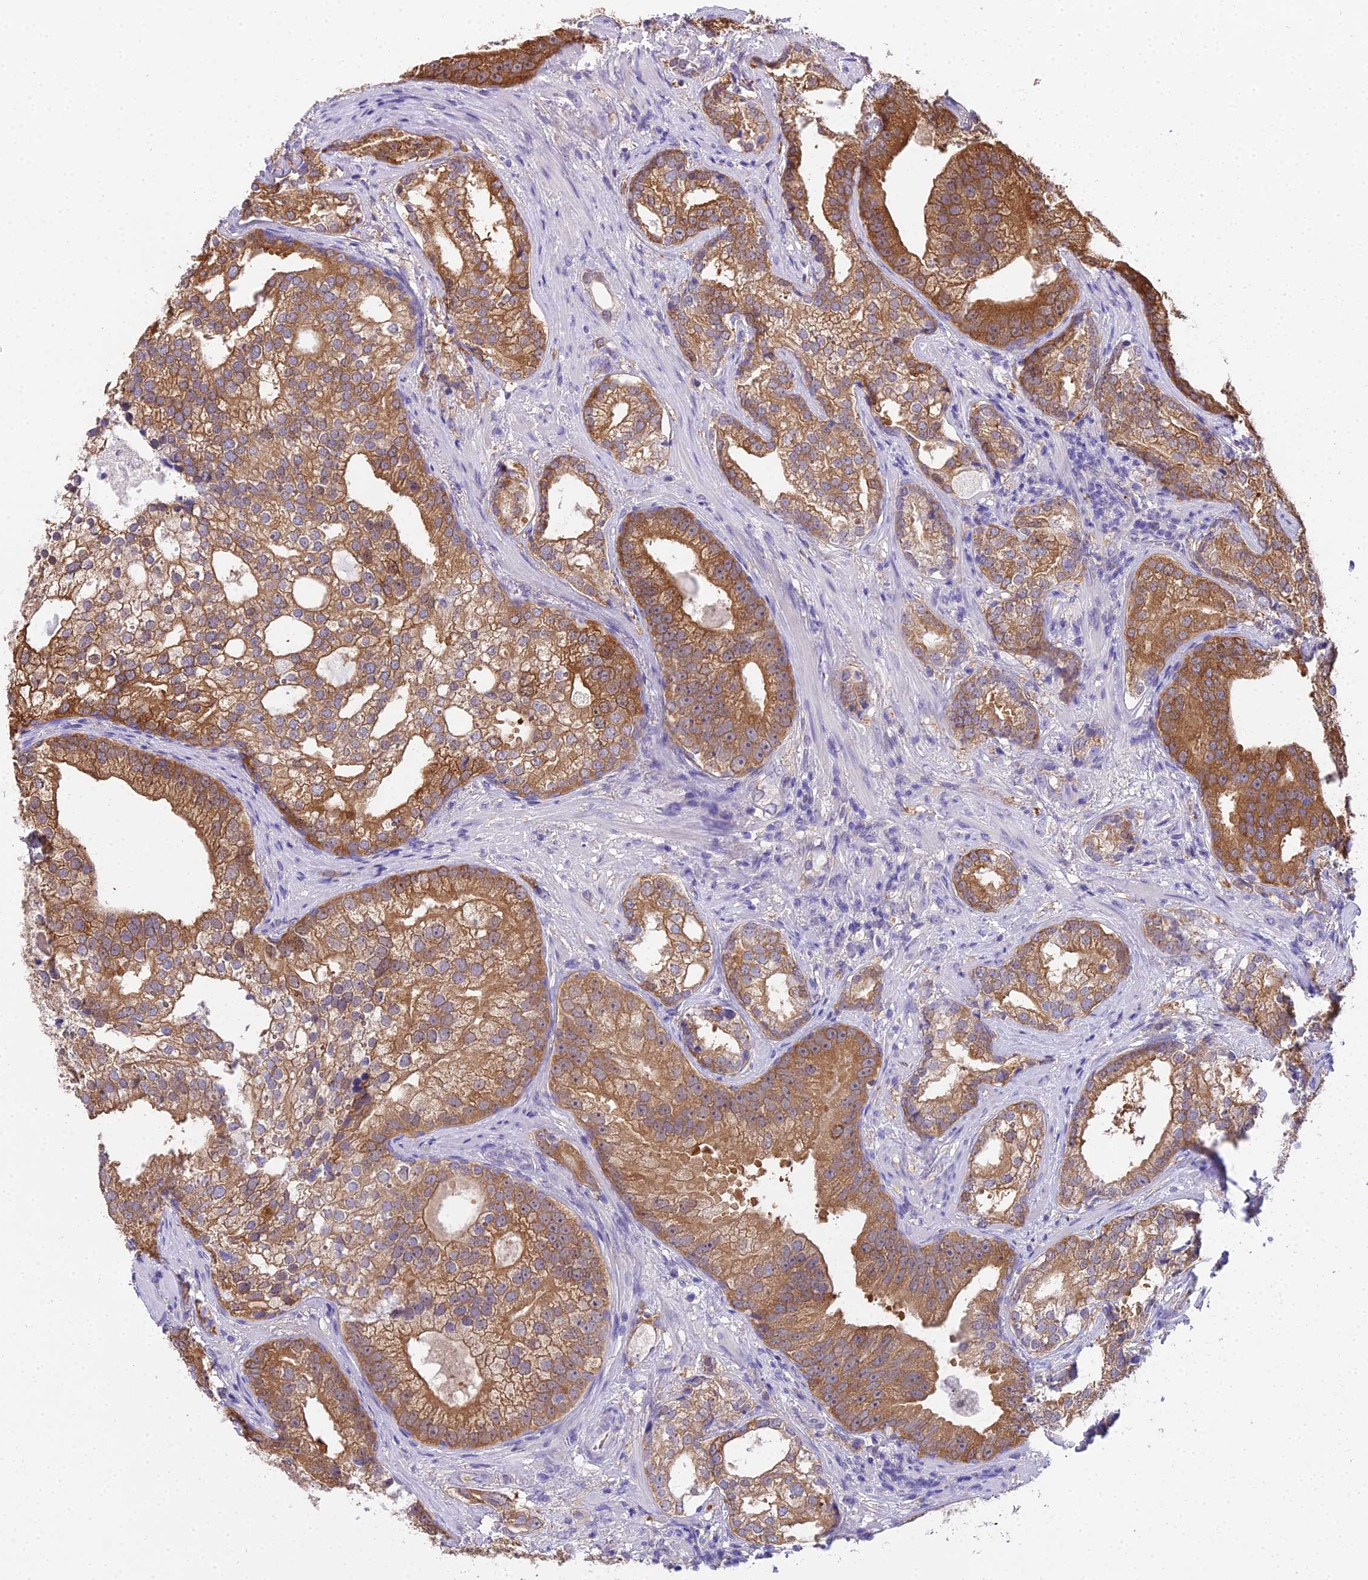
{"staining": {"intensity": "moderate", "quantity": ">75%", "location": "cytoplasmic/membranous"}, "tissue": "prostate cancer", "cell_type": "Tumor cells", "image_type": "cancer", "snomed": [{"axis": "morphology", "description": "Adenocarcinoma, High grade"}, {"axis": "topography", "description": "Prostate"}], "caption": "The histopathology image exhibits immunohistochemical staining of prostate cancer. There is moderate cytoplasmic/membranous staining is present in about >75% of tumor cells.", "gene": "MAT2A", "patient": {"sex": "male", "age": 75}}